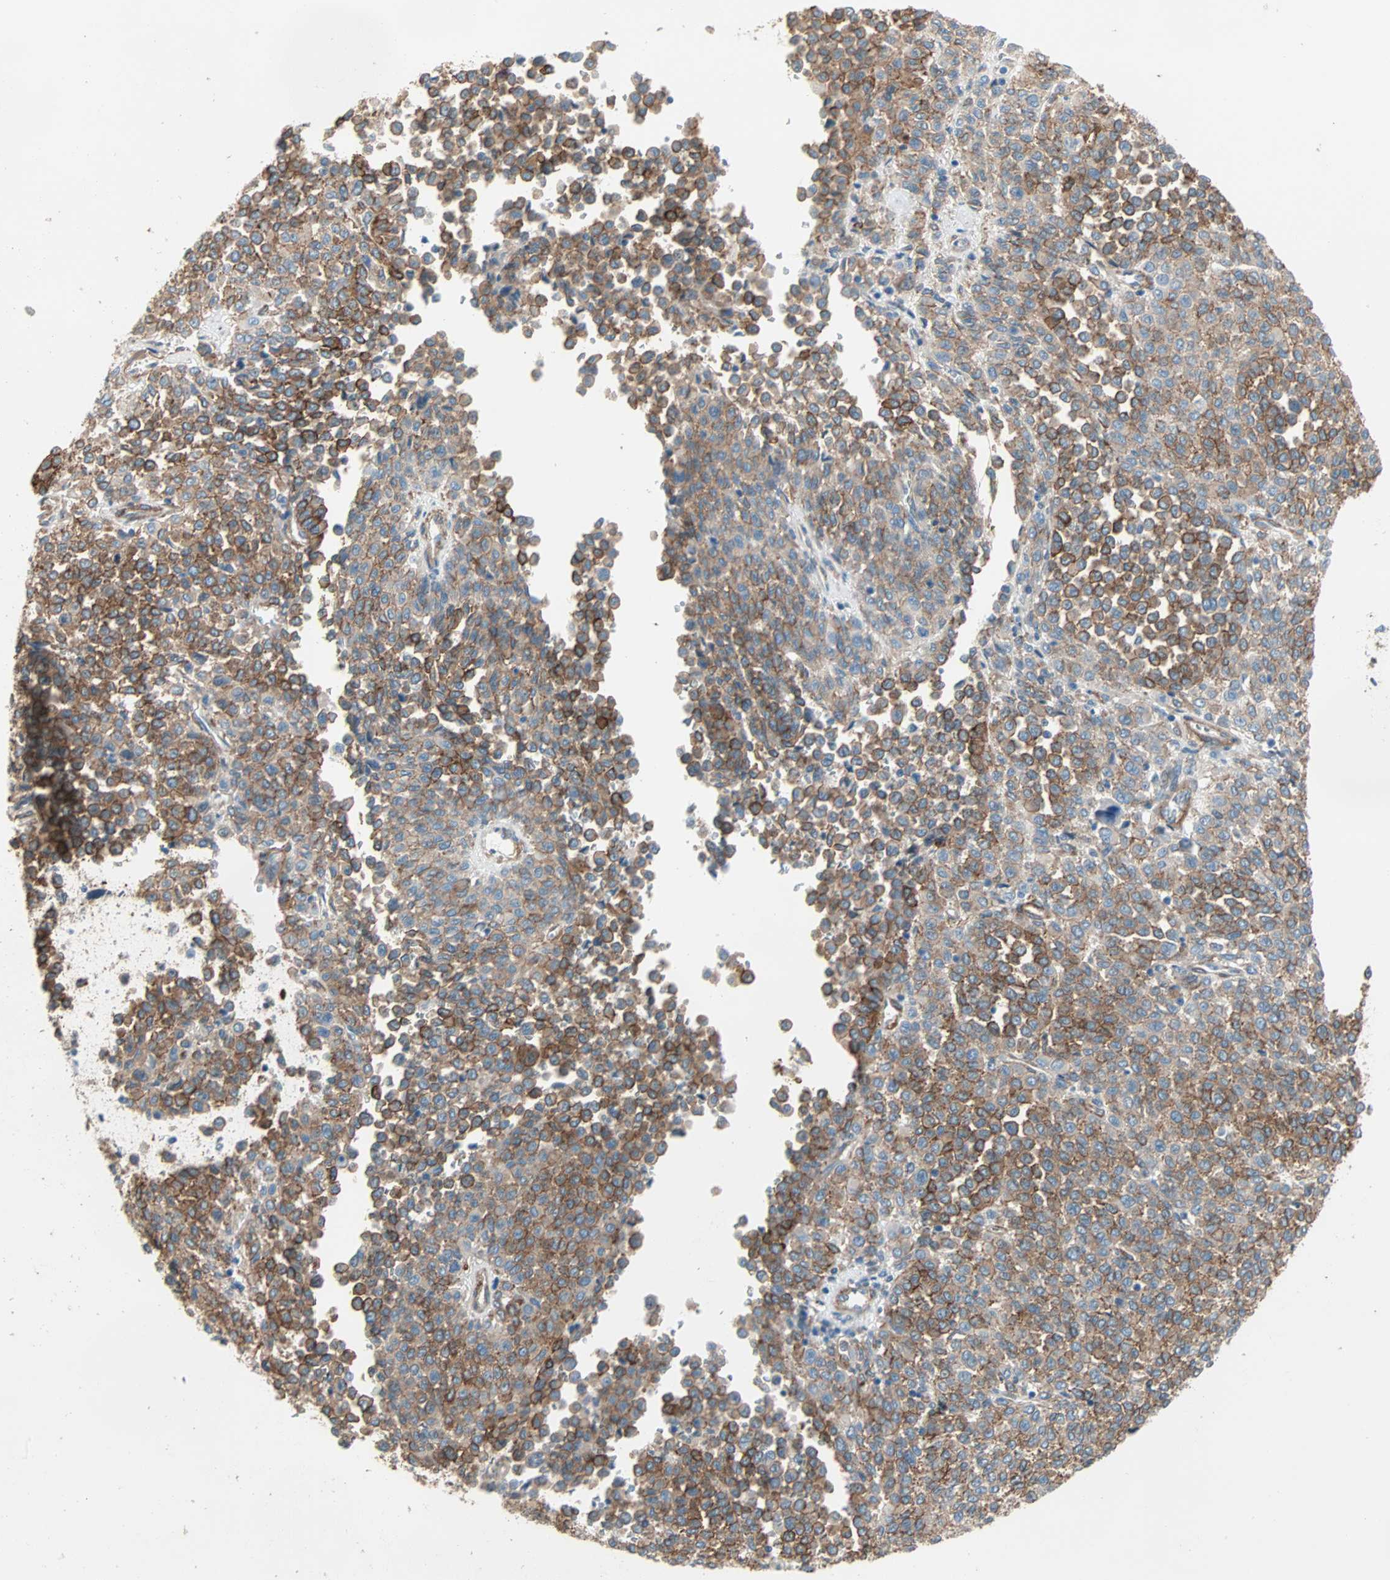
{"staining": {"intensity": "moderate", "quantity": ">75%", "location": "cytoplasmic/membranous"}, "tissue": "melanoma", "cell_type": "Tumor cells", "image_type": "cancer", "snomed": [{"axis": "morphology", "description": "Malignant melanoma, Metastatic site"}, {"axis": "topography", "description": "Pancreas"}], "caption": "This is an image of IHC staining of malignant melanoma (metastatic site), which shows moderate staining in the cytoplasmic/membranous of tumor cells.", "gene": "EPB41L2", "patient": {"sex": "female", "age": 30}}